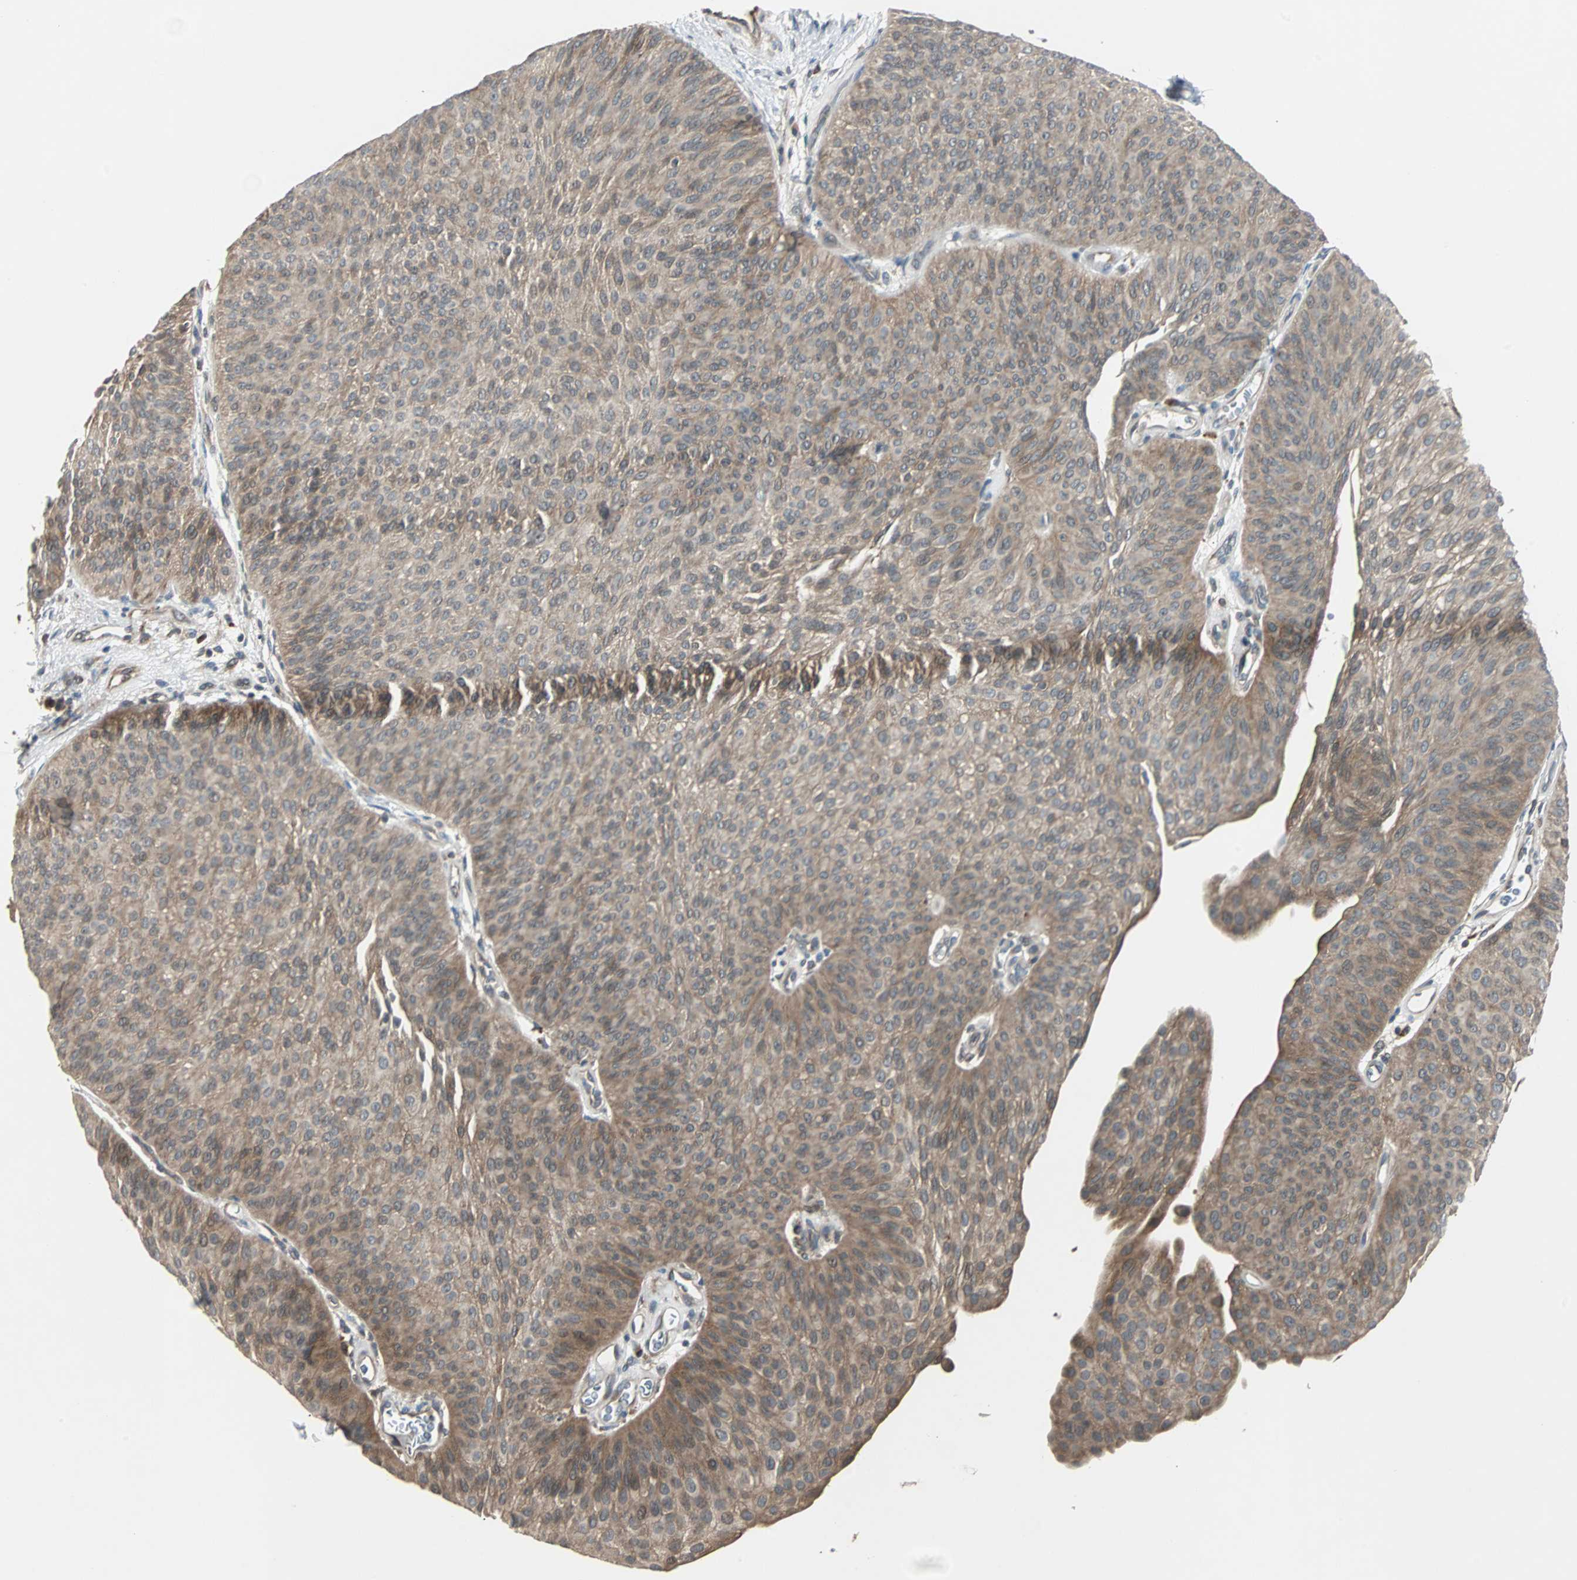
{"staining": {"intensity": "moderate", "quantity": ">75%", "location": "cytoplasmic/membranous"}, "tissue": "urothelial cancer", "cell_type": "Tumor cells", "image_type": "cancer", "snomed": [{"axis": "morphology", "description": "Urothelial carcinoma, Low grade"}, {"axis": "topography", "description": "Urinary bladder"}], "caption": "DAB (3,3'-diaminobenzidine) immunohistochemical staining of human low-grade urothelial carcinoma demonstrates moderate cytoplasmic/membranous protein expression in approximately >75% of tumor cells.", "gene": "ARF1", "patient": {"sex": "female", "age": 60}}